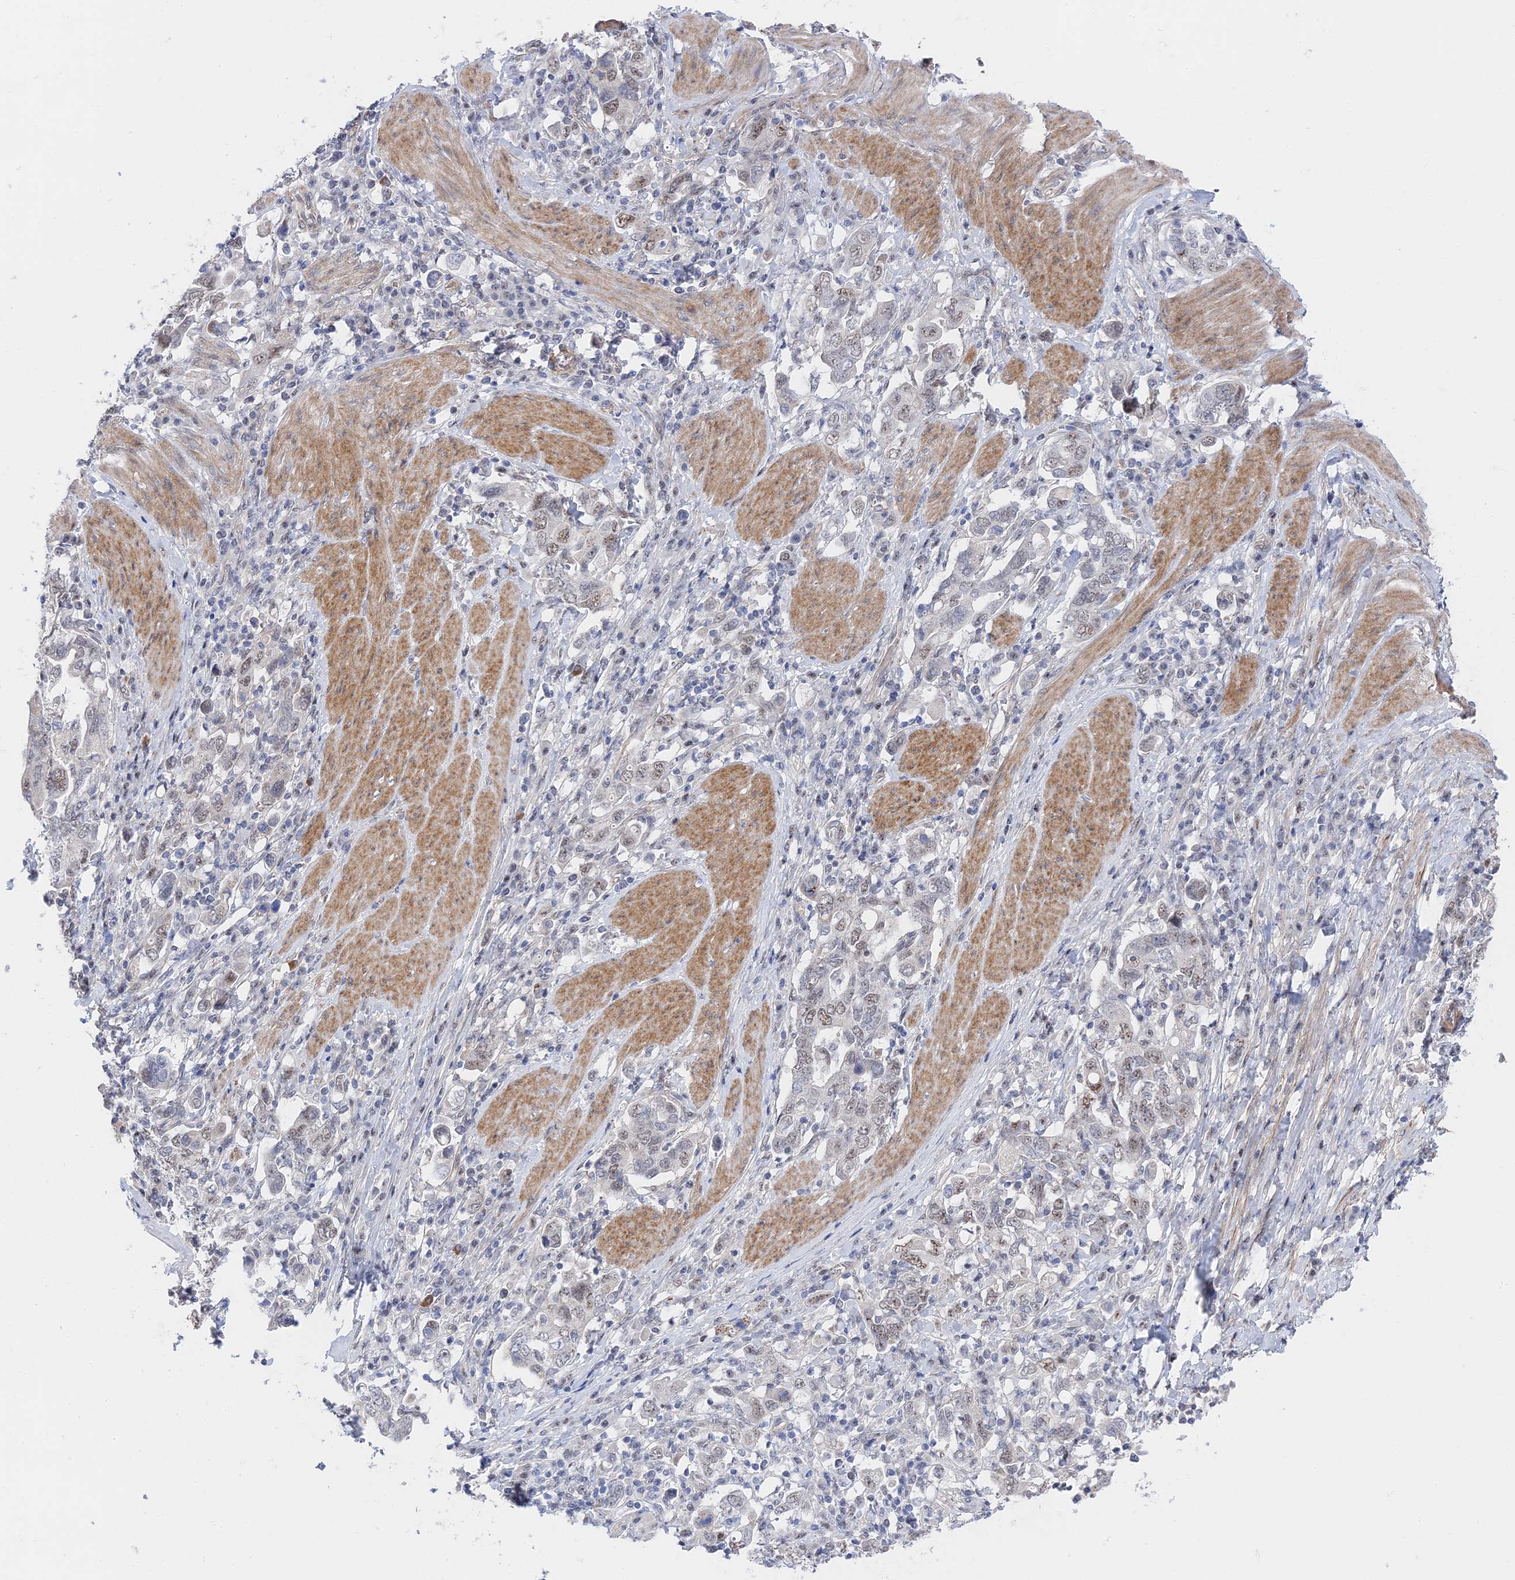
{"staining": {"intensity": "weak", "quantity": "25%-75%", "location": "nuclear"}, "tissue": "stomach cancer", "cell_type": "Tumor cells", "image_type": "cancer", "snomed": [{"axis": "morphology", "description": "Adenocarcinoma, NOS"}, {"axis": "topography", "description": "Stomach, upper"}, {"axis": "topography", "description": "Stomach"}], "caption": "Protein staining by immunohistochemistry displays weak nuclear positivity in about 25%-75% of tumor cells in stomach adenocarcinoma.", "gene": "CFAP92", "patient": {"sex": "male", "age": 62}}